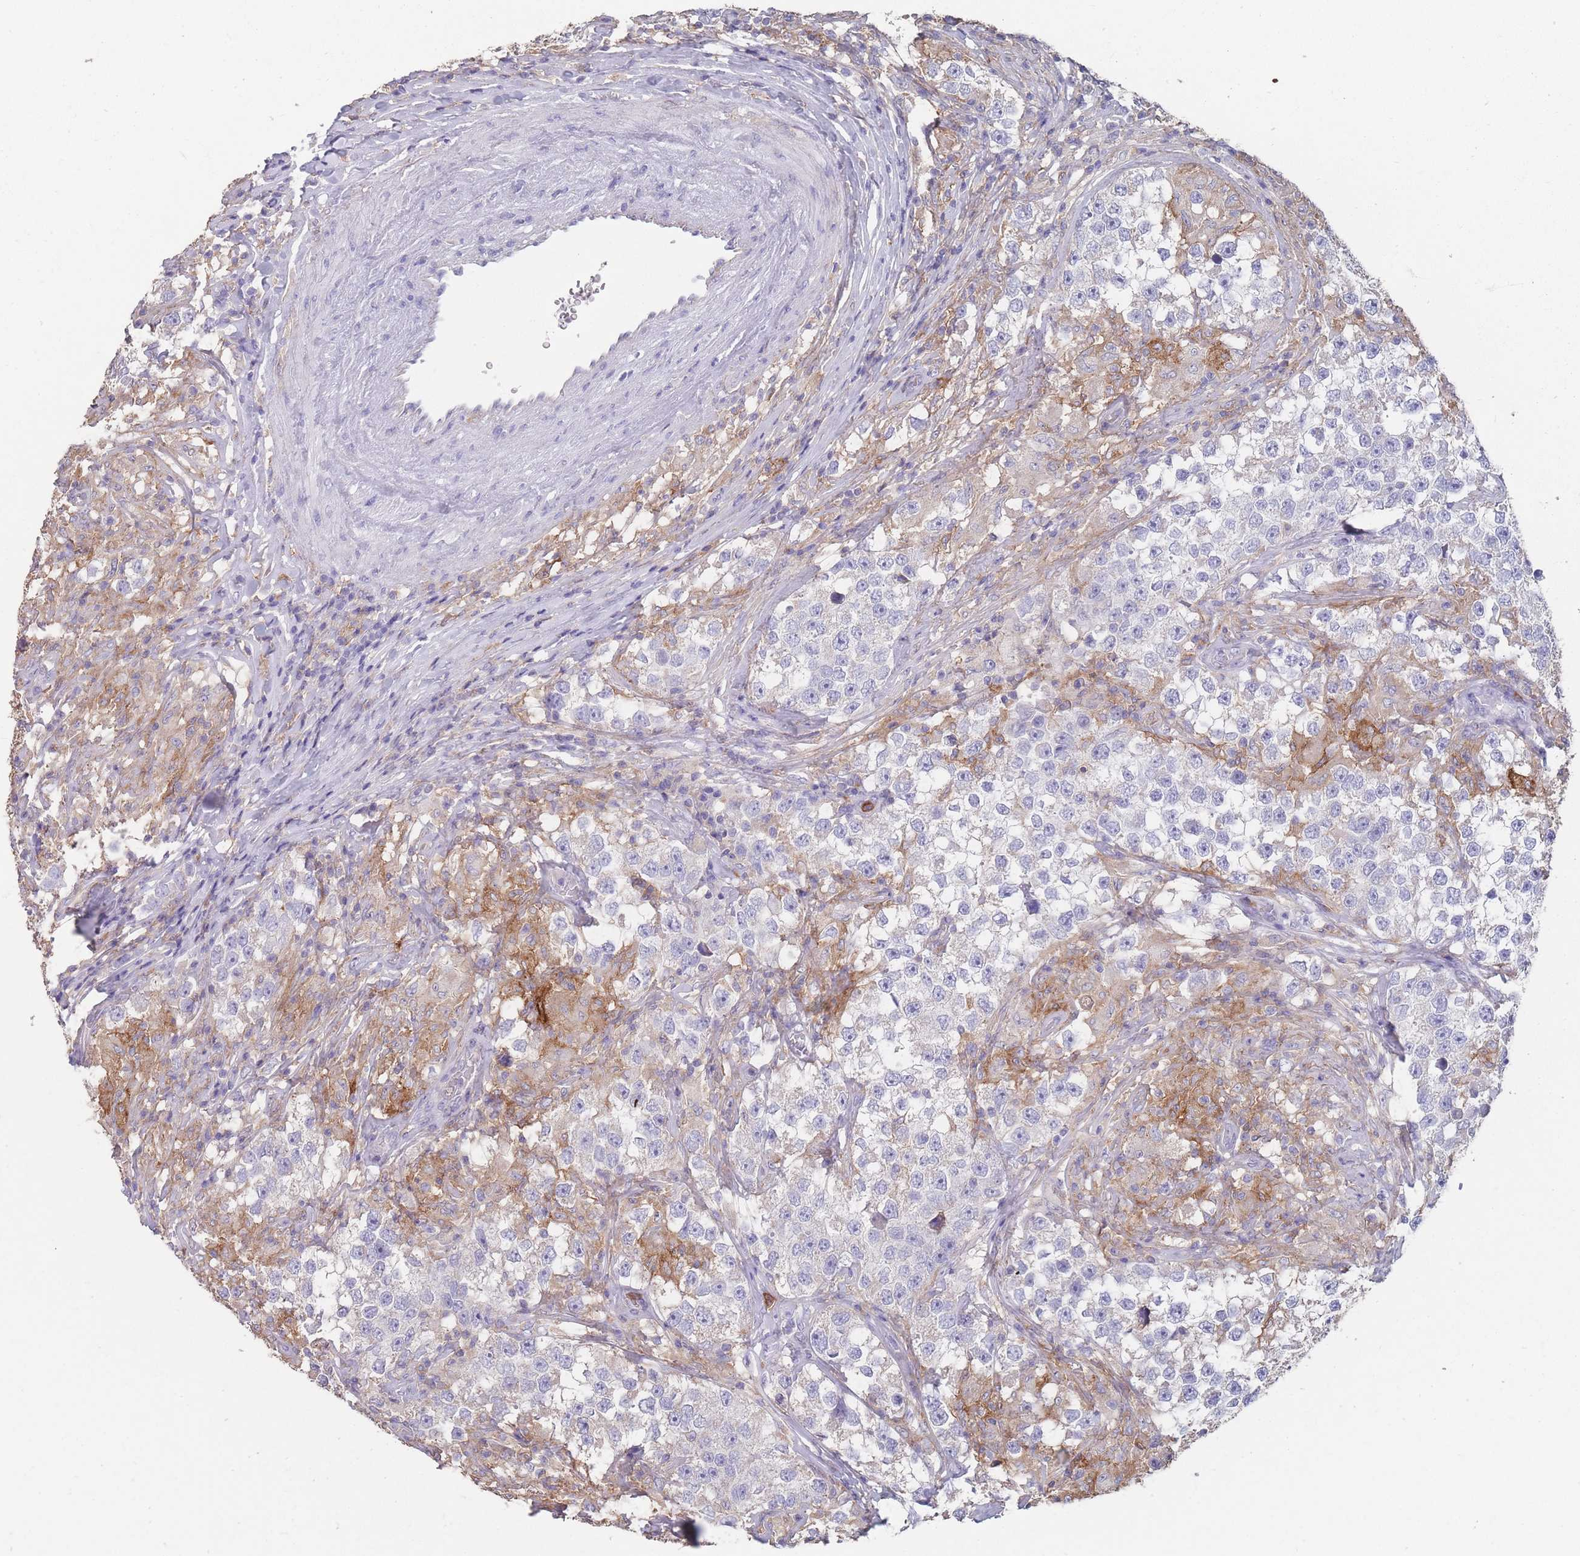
{"staining": {"intensity": "negative", "quantity": "none", "location": "none"}, "tissue": "testis cancer", "cell_type": "Tumor cells", "image_type": "cancer", "snomed": [{"axis": "morphology", "description": "Seminoma, NOS"}, {"axis": "topography", "description": "Testis"}], "caption": "DAB immunohistochemical staining of seminoma (testis) exhibits no significant staining in tumor cells.", "gene": "CLEC12A", "patient": {"sex": "male", "age": 46}}